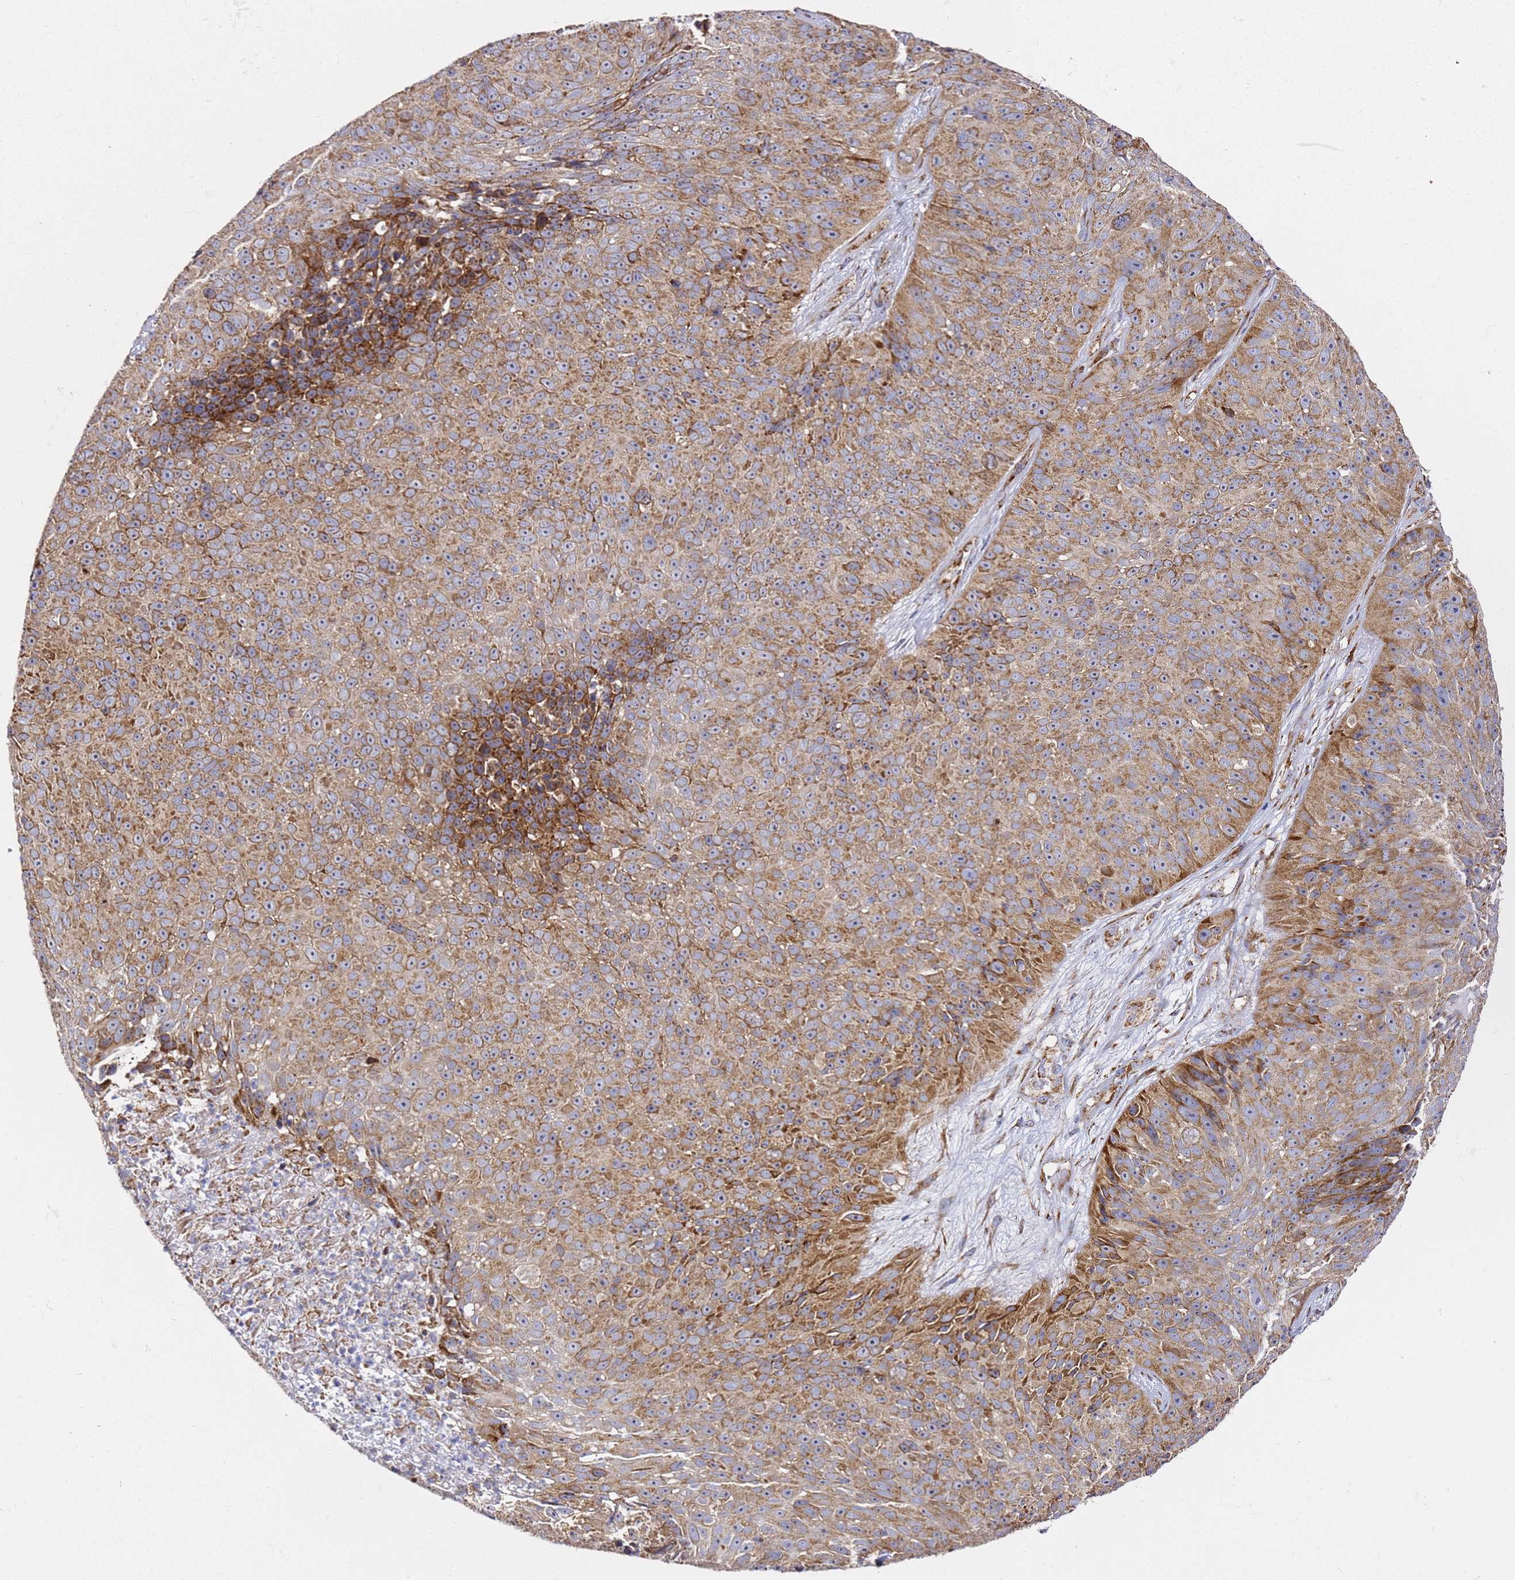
{"staining": {"intensity": "moderate", "quantity": ">75%", "location": "cytoplasmic/membranous"}, "tissue": "skin cancer", "cell_type": "Tumor cells", "image_type": "cancer", "snomed": [{"axis": "morphology", "description": "Squamous cell carcinoma, NOS"}, {"axis": "topography", "description": "Skin"}], "caption": "Protein expression by immunohistochemistry (IHC) demonstrates moderate cytoplasmic/membranous expression in about >75% of tumor cells in squamous cell carcinoma (skin). Using DAB (brown) and hematoxylin (blue) stains, captured at high magnification using brightfield microscopy.", "gene": "NDUFA3", "patient": {"sex": "female", "age": 87}}